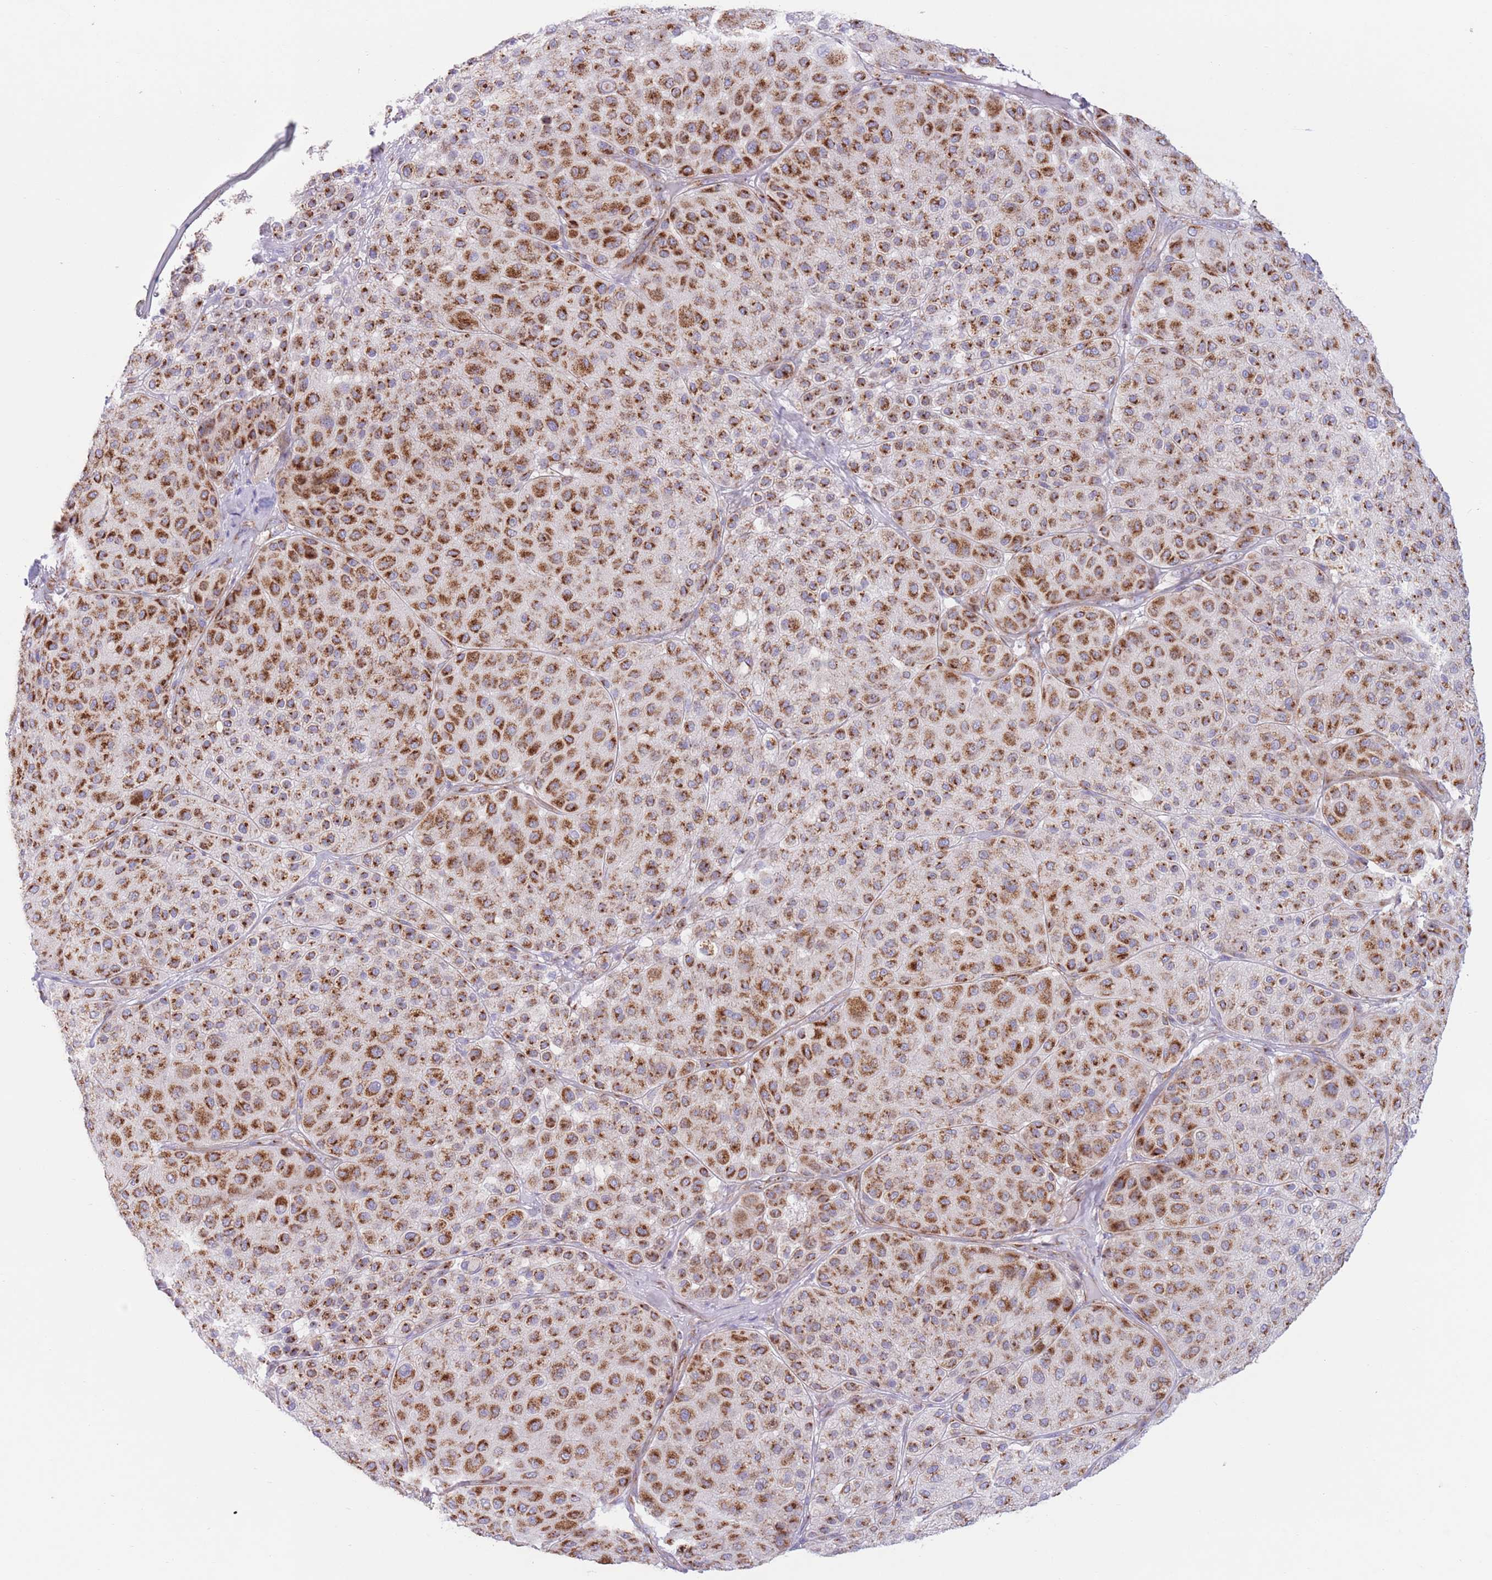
{"staining": {"intensity": "strong", "quantity": ">75%", "location": "cytoplasmic/membranous"}, "tissue": "melanoma", "cell_type": "Tumor cells", "image_type": "cancer", "snomed": [{"axis": "morphology", "description": "Malignant melanoma, Metastatic site"}, {"axis": "topography", "description": "Smooth muscle"}], "caption": "Immunohistochemistry (IHC) histopathology image of human melanoma stained for a protein (brown), which exhibits high levels of strong cytoplasmic/membranous expression in about >75% of tumor cells.", "gene": "MPND", "patient": {"sex": "male", "age": 41}}